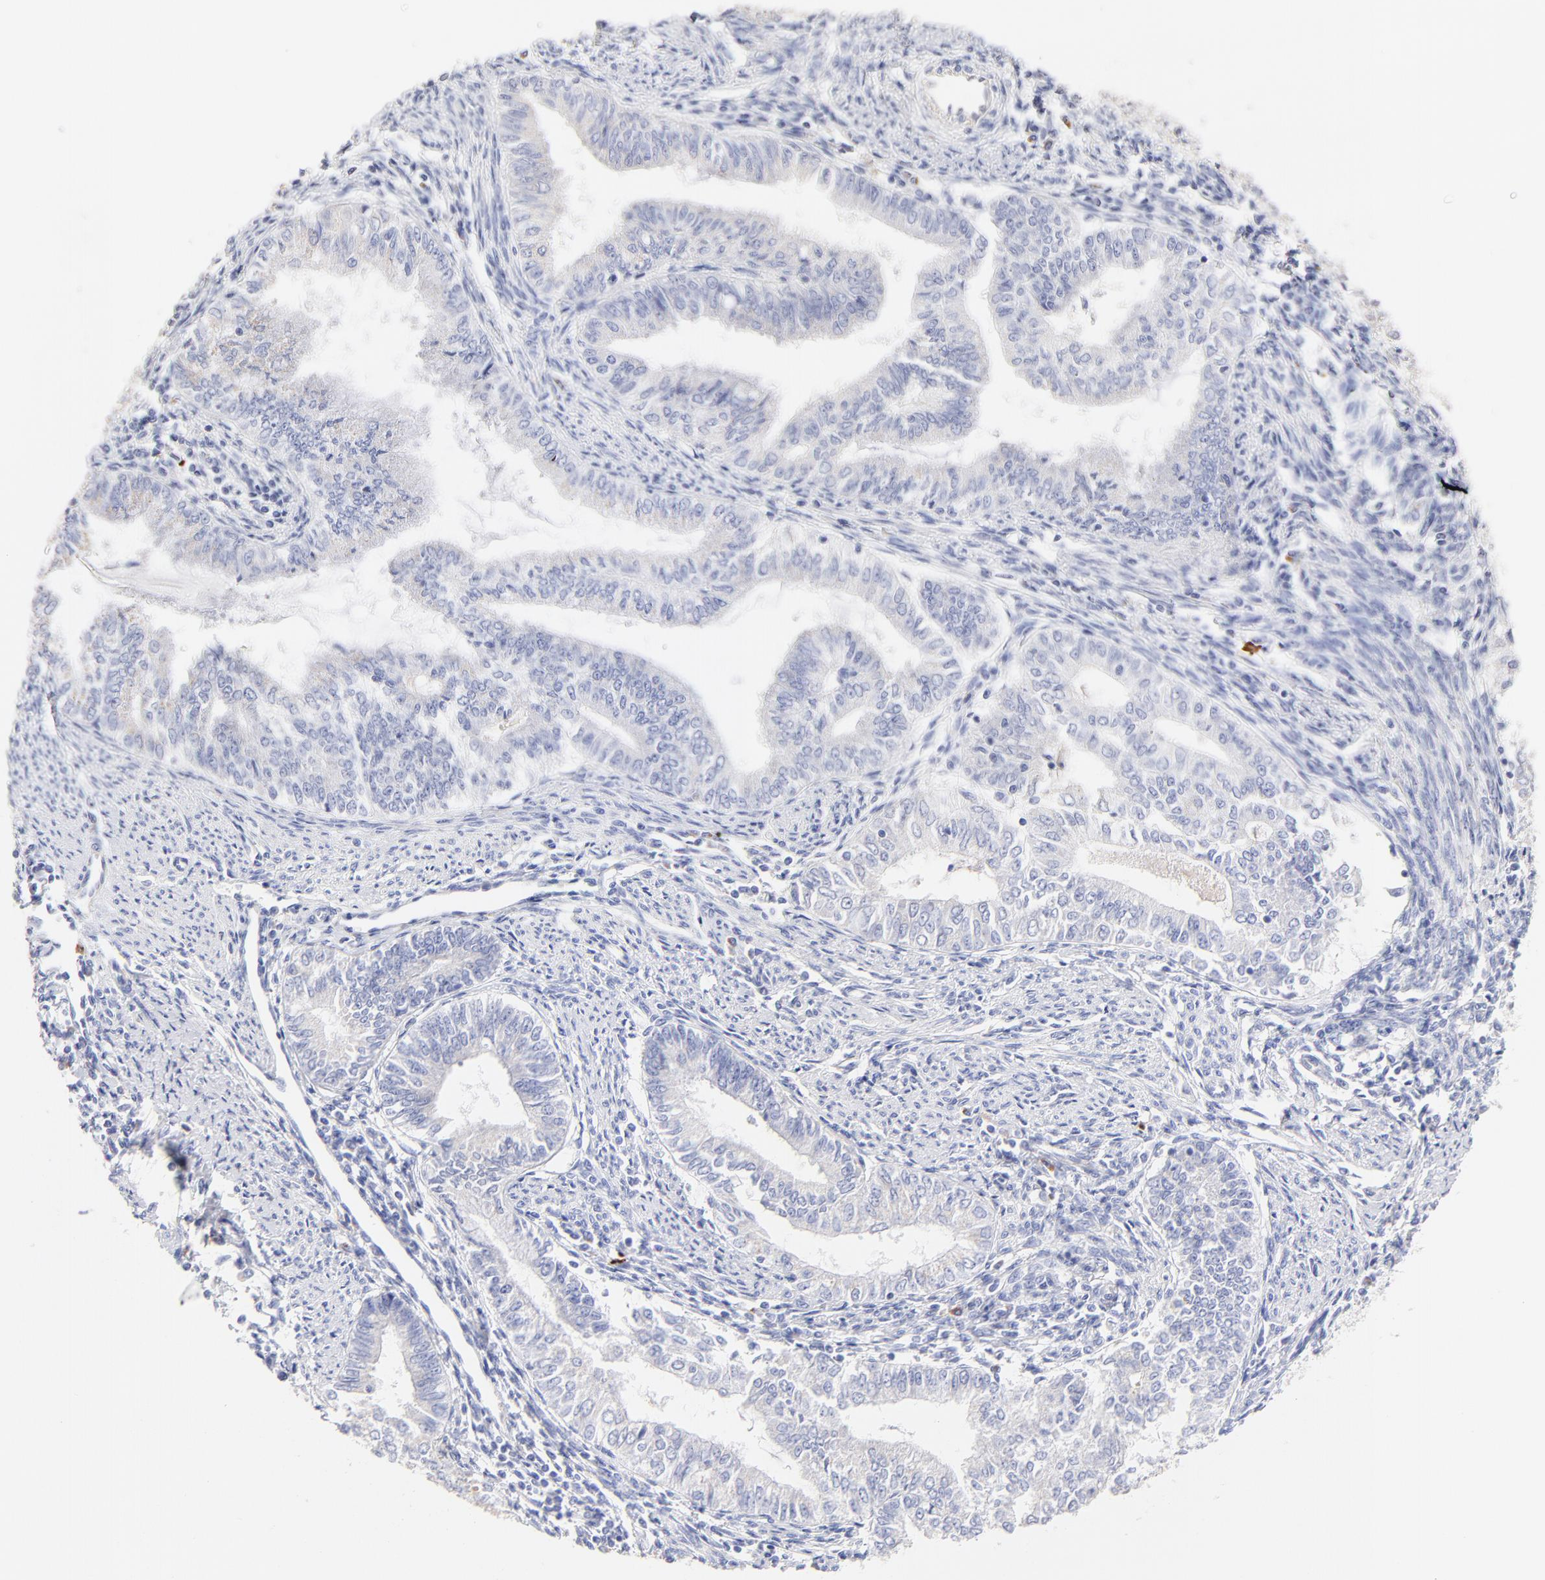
{"staining": {"intensity": "negative", "quantity": "none", "location": "none"}, "tissue": "endometrial cancer", "cell_type": "Tumor cells", "image_type": "cancer", "snomed": [{"axis": "morphology", "description": "Adenocarcinoma, NOS"}, {"axis": "topography", "description": "Endometrium"}], "caption": "Adenocarcinoma (endometrial) was stained to show a protein in brown. There is no significant positivity in tumor cells.", "gene": "ASB9", "patient": {"sex": "female", "age": 66}}